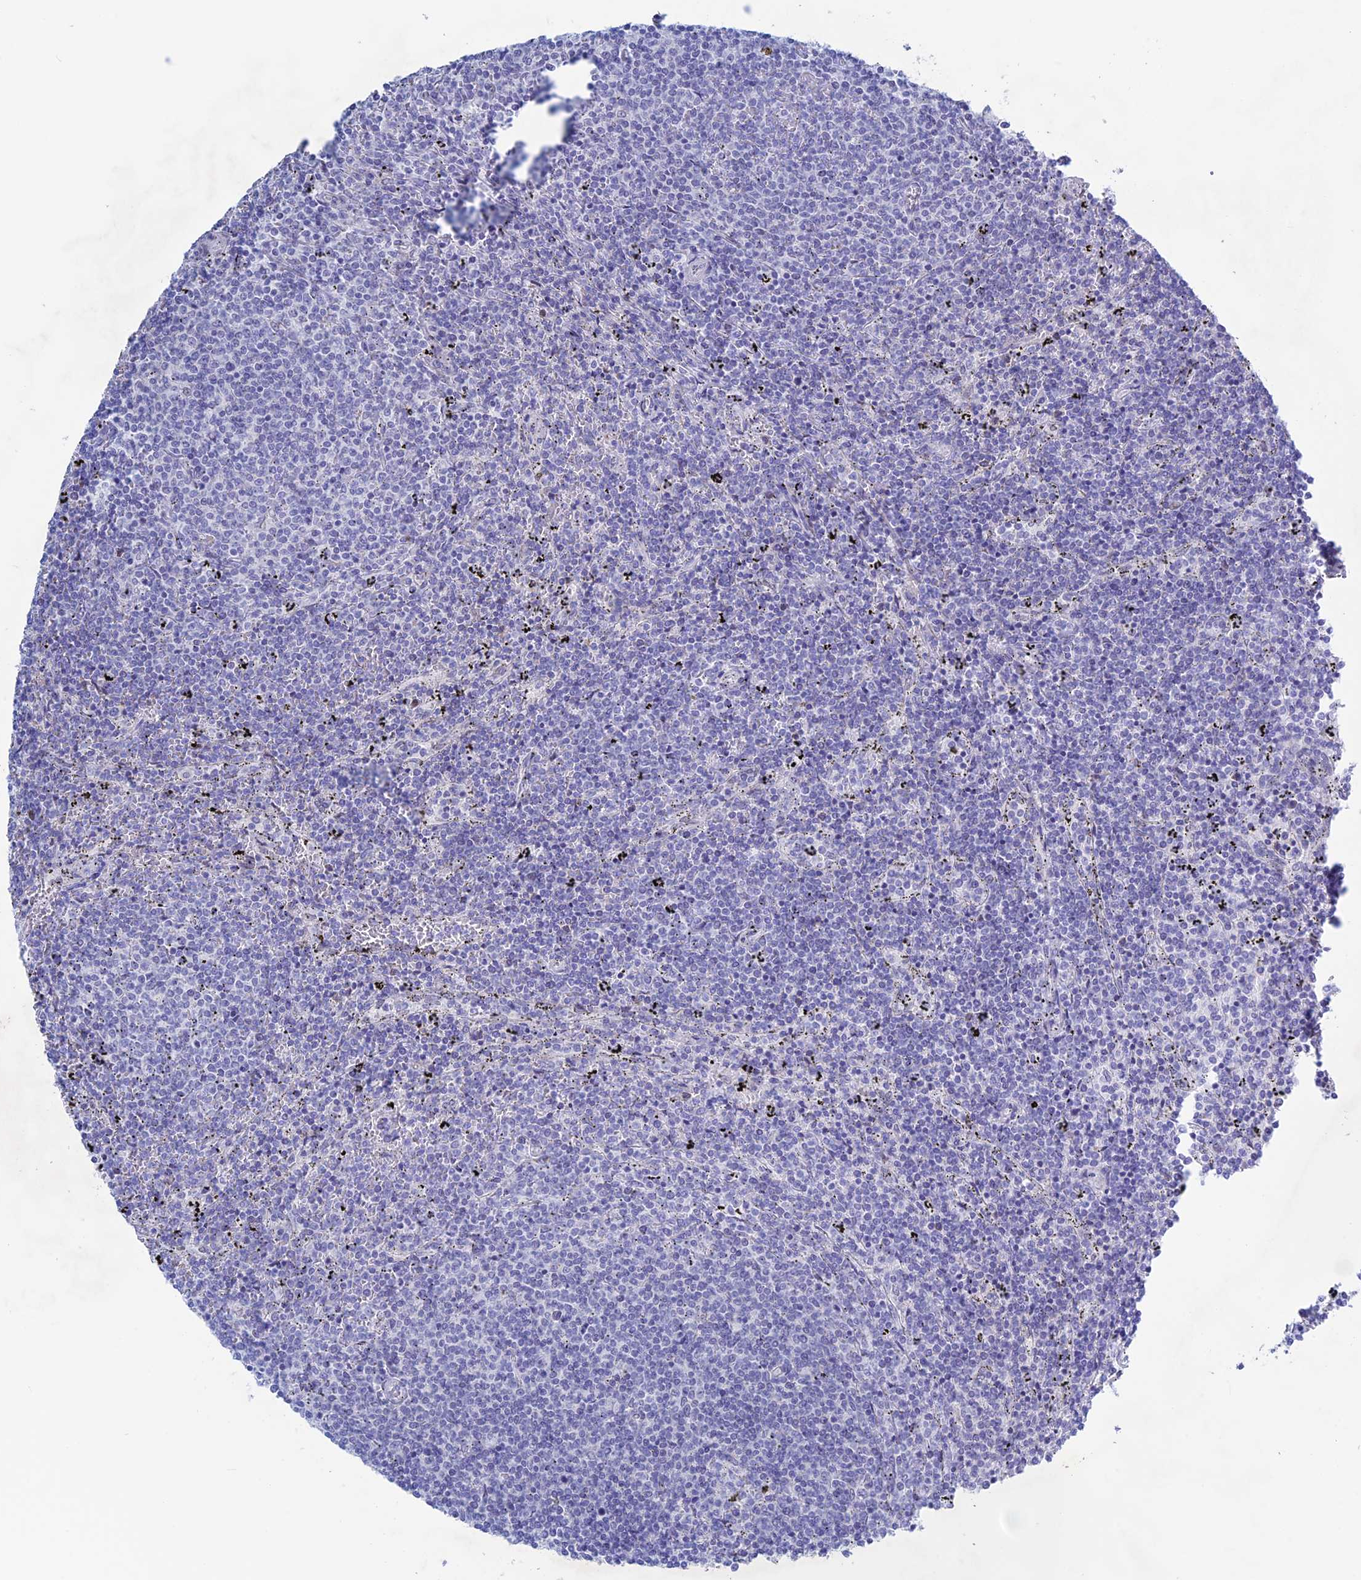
{"staining": {"intensity": "negative", "quantity": "none", "location": "none"}, "tissue": "lymphoma", "cell_type": "Tumor cells", "image_type": "cancer", "snomed": [{"axis": "morphology", "description": "Malignant lymphoma, non-Hodgkin's type, Low grade"}, {"axis": "topography", "description": "Spleen"}], "caption": "Immunohistochemistry of lymphoma demonstrates no staining in tumor cells.", "gene": "LHFPL2", "patient": {"sex": "female", "age": 50}}